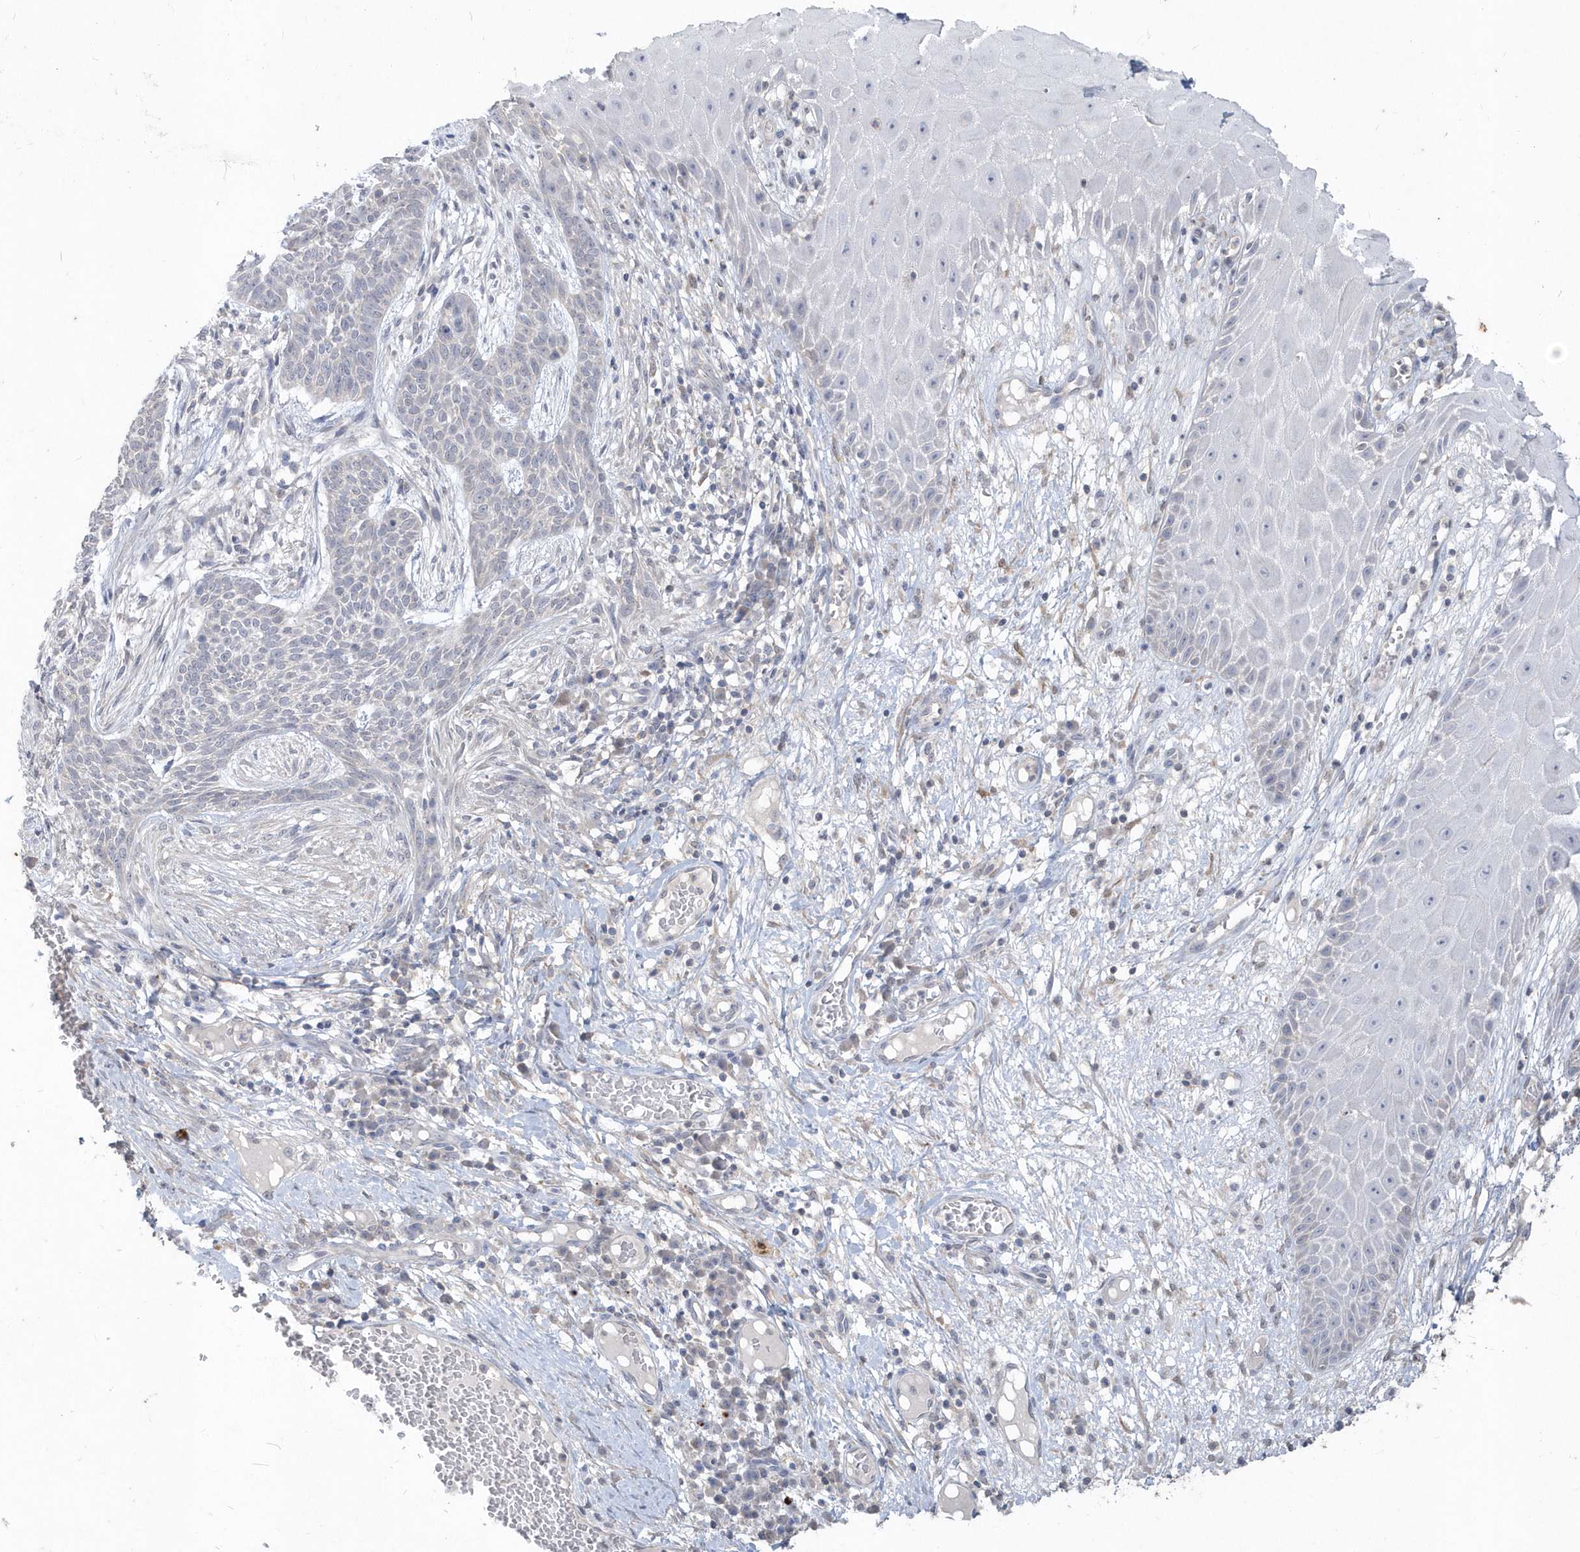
{"staining": {"intensity": "negative", "quantity": "none", "location": "none"}, "tissue": "skin cancer", "cell_type": "Tumor cells", "image_type": "cancer", "snomed": [{"axis": "morphology", "description": "Normal tissue, NOS"}, {"axis": "morphology", "description": "Basal cell carcinoma"}, {"axis": "topography", "description": "Skin"}], "caption": "The photomicrograph reveals no significant positivity in tumor cells of skin cancer (basal cell carcinoma).", "gene": "AKR7A2", "patient": {"sex": "male", "age": 64}}